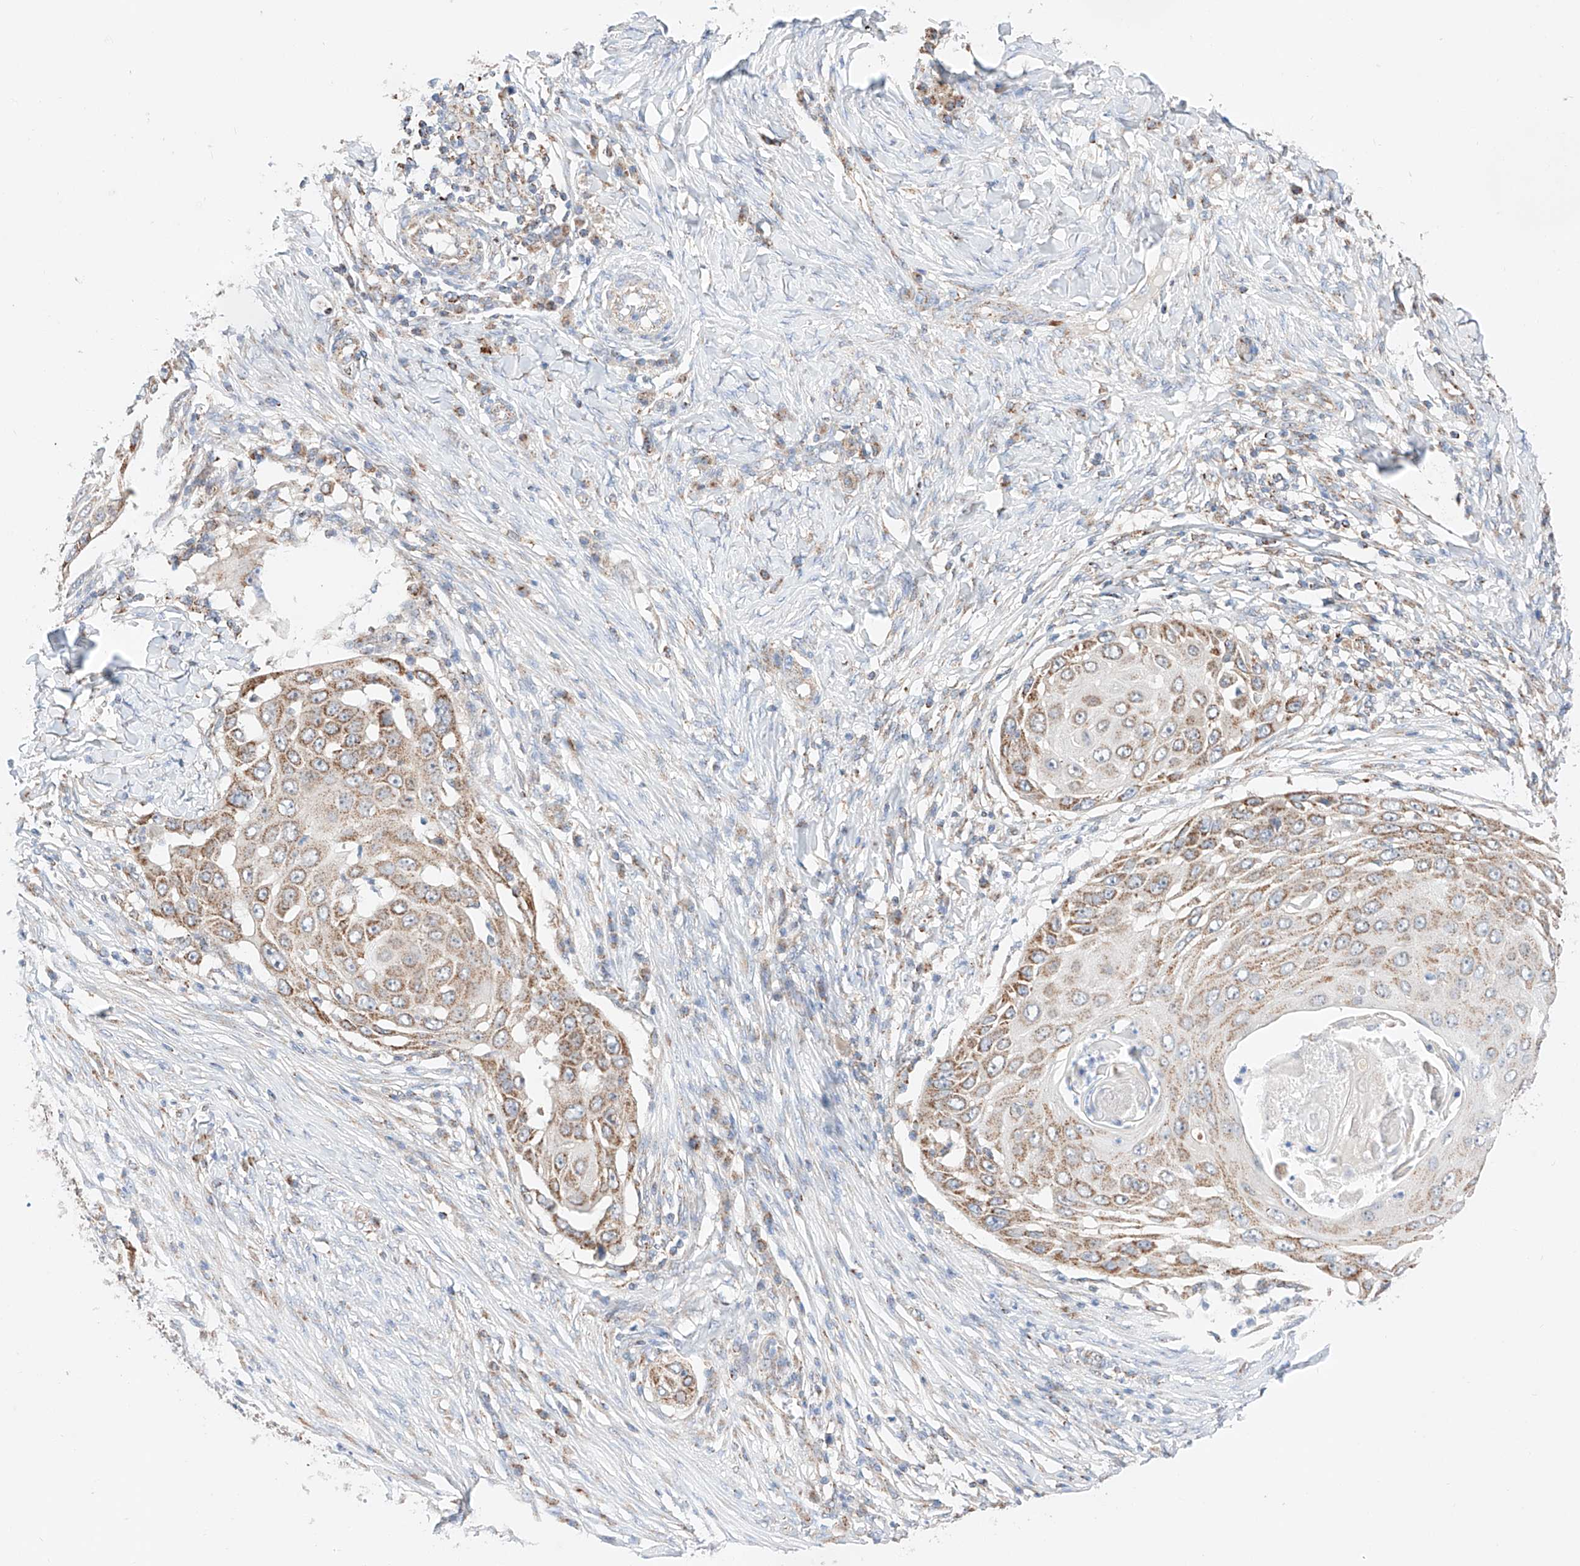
{"staining": {"intensity": "moderate", "quantity": "25%-75%", "location": "cytoplasmic/membranous"}, "tissue": "skin cancer", "cell_type": "Tumor cells", "image_type": "cancer", "snomed": [{"axis": "morphology", "description": "Squamous cell carcinoma, NOS"}, {"axis": "topography", "description": "Skin"}], "caption": "The immunohistochemical stain labels moderate cytoplasmic/membranous staining in tumor cells of skin cancer (squamous cell carcinoma) tissue.", "gene": "KTI12", "patient": {"sex": "female", "age": 44}}